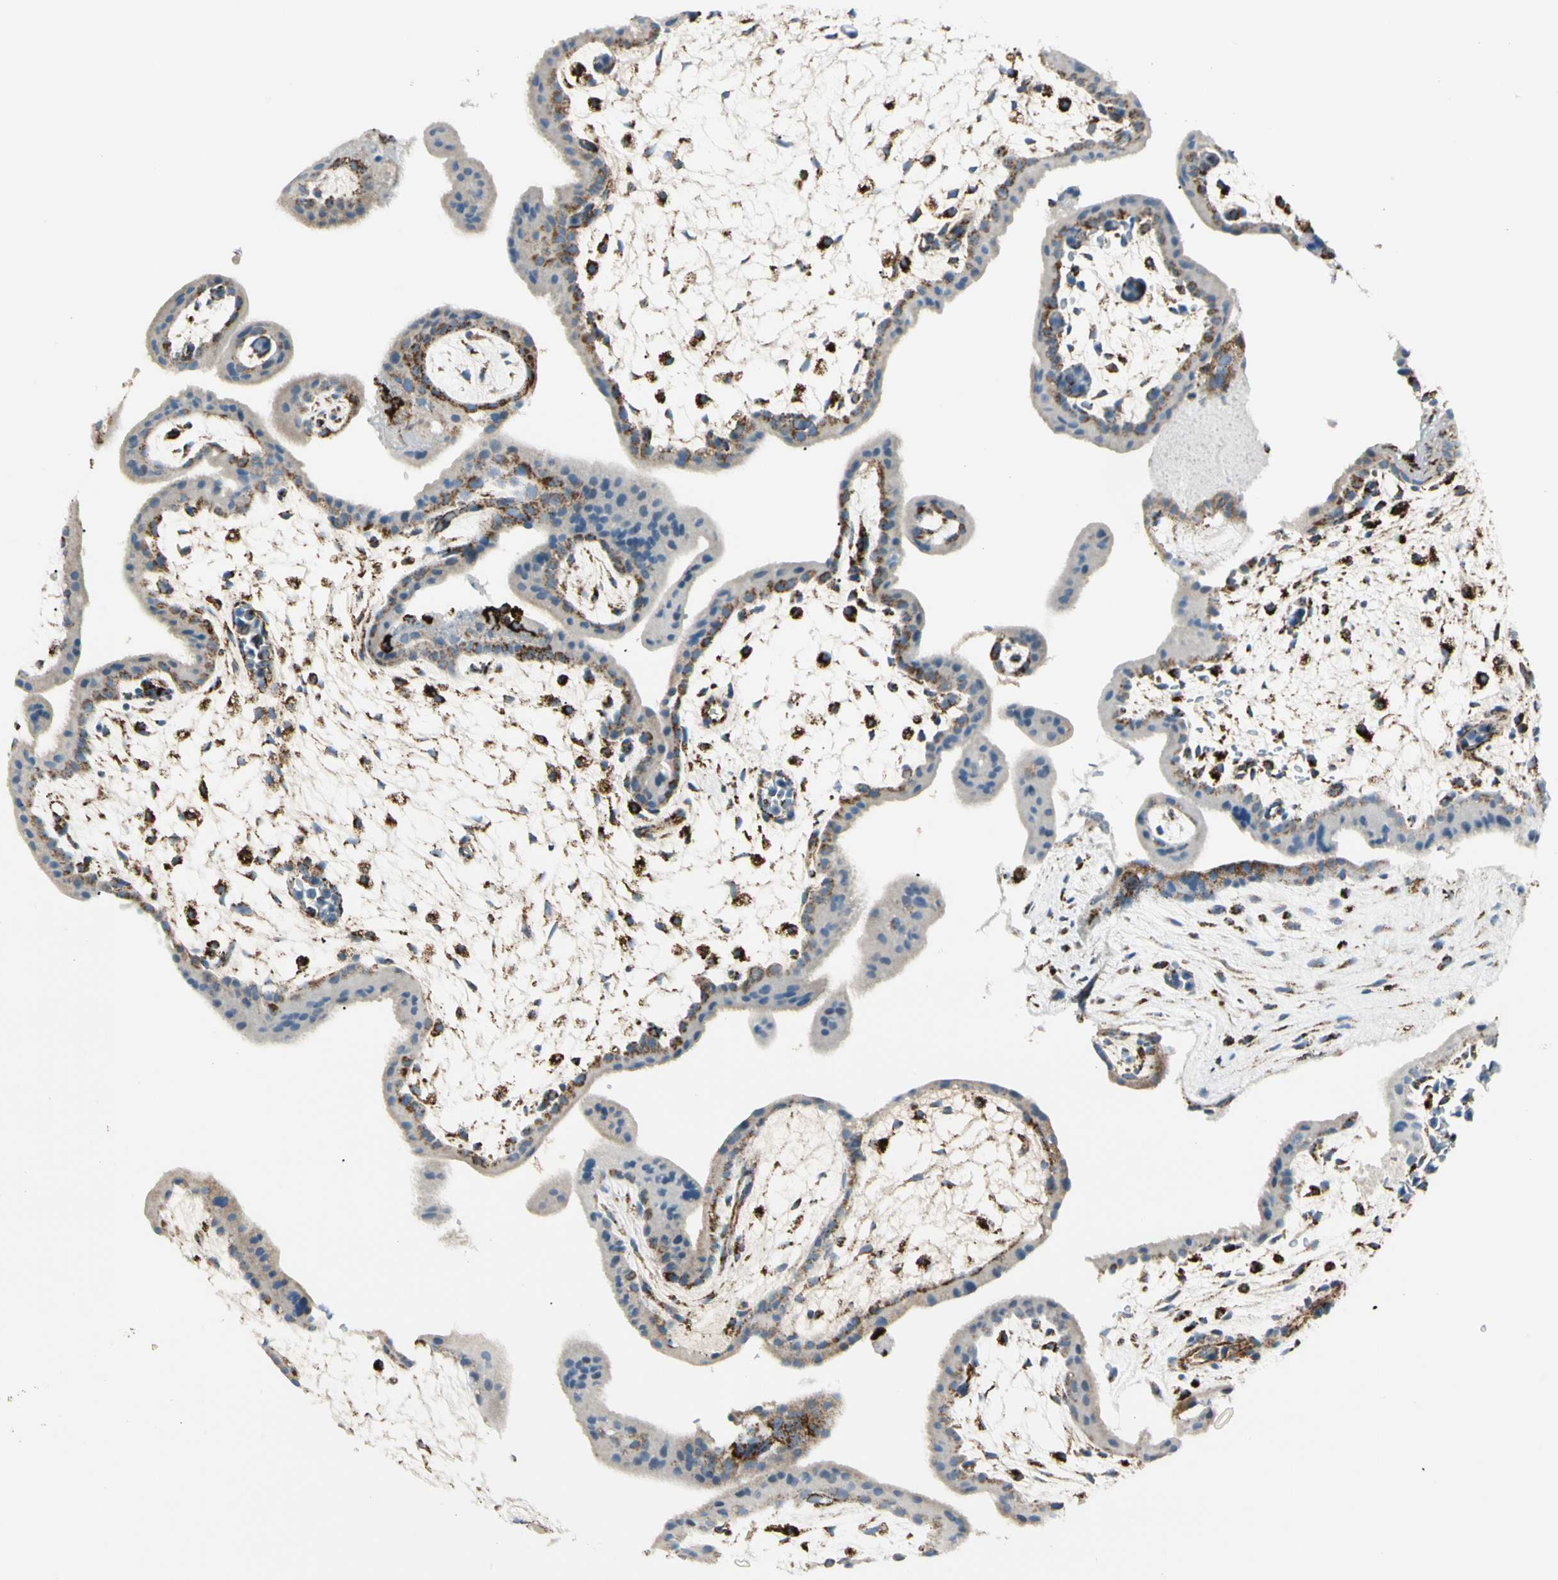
{"staining": {"intensity": "moderate", "quantity": ">75%", "location": "cytoplasmic/membranous"}, "tissue": "placenta", "cell_type": "Decidual cells", "image_type": "normal", "snomed": [{"axis": "morphology", "description": "Normal tissue, NOS"}, {"axis": "topography", "description": "Placenta"}], "caption": "Immunohistochemical staining of unremarkable human placenta demonstrates moderate cytoplasmic/membranous protein positivity in approximately >75% of decidual cells.", "gene": "ME2", "patient": {"sex": "female", "age": 35}}